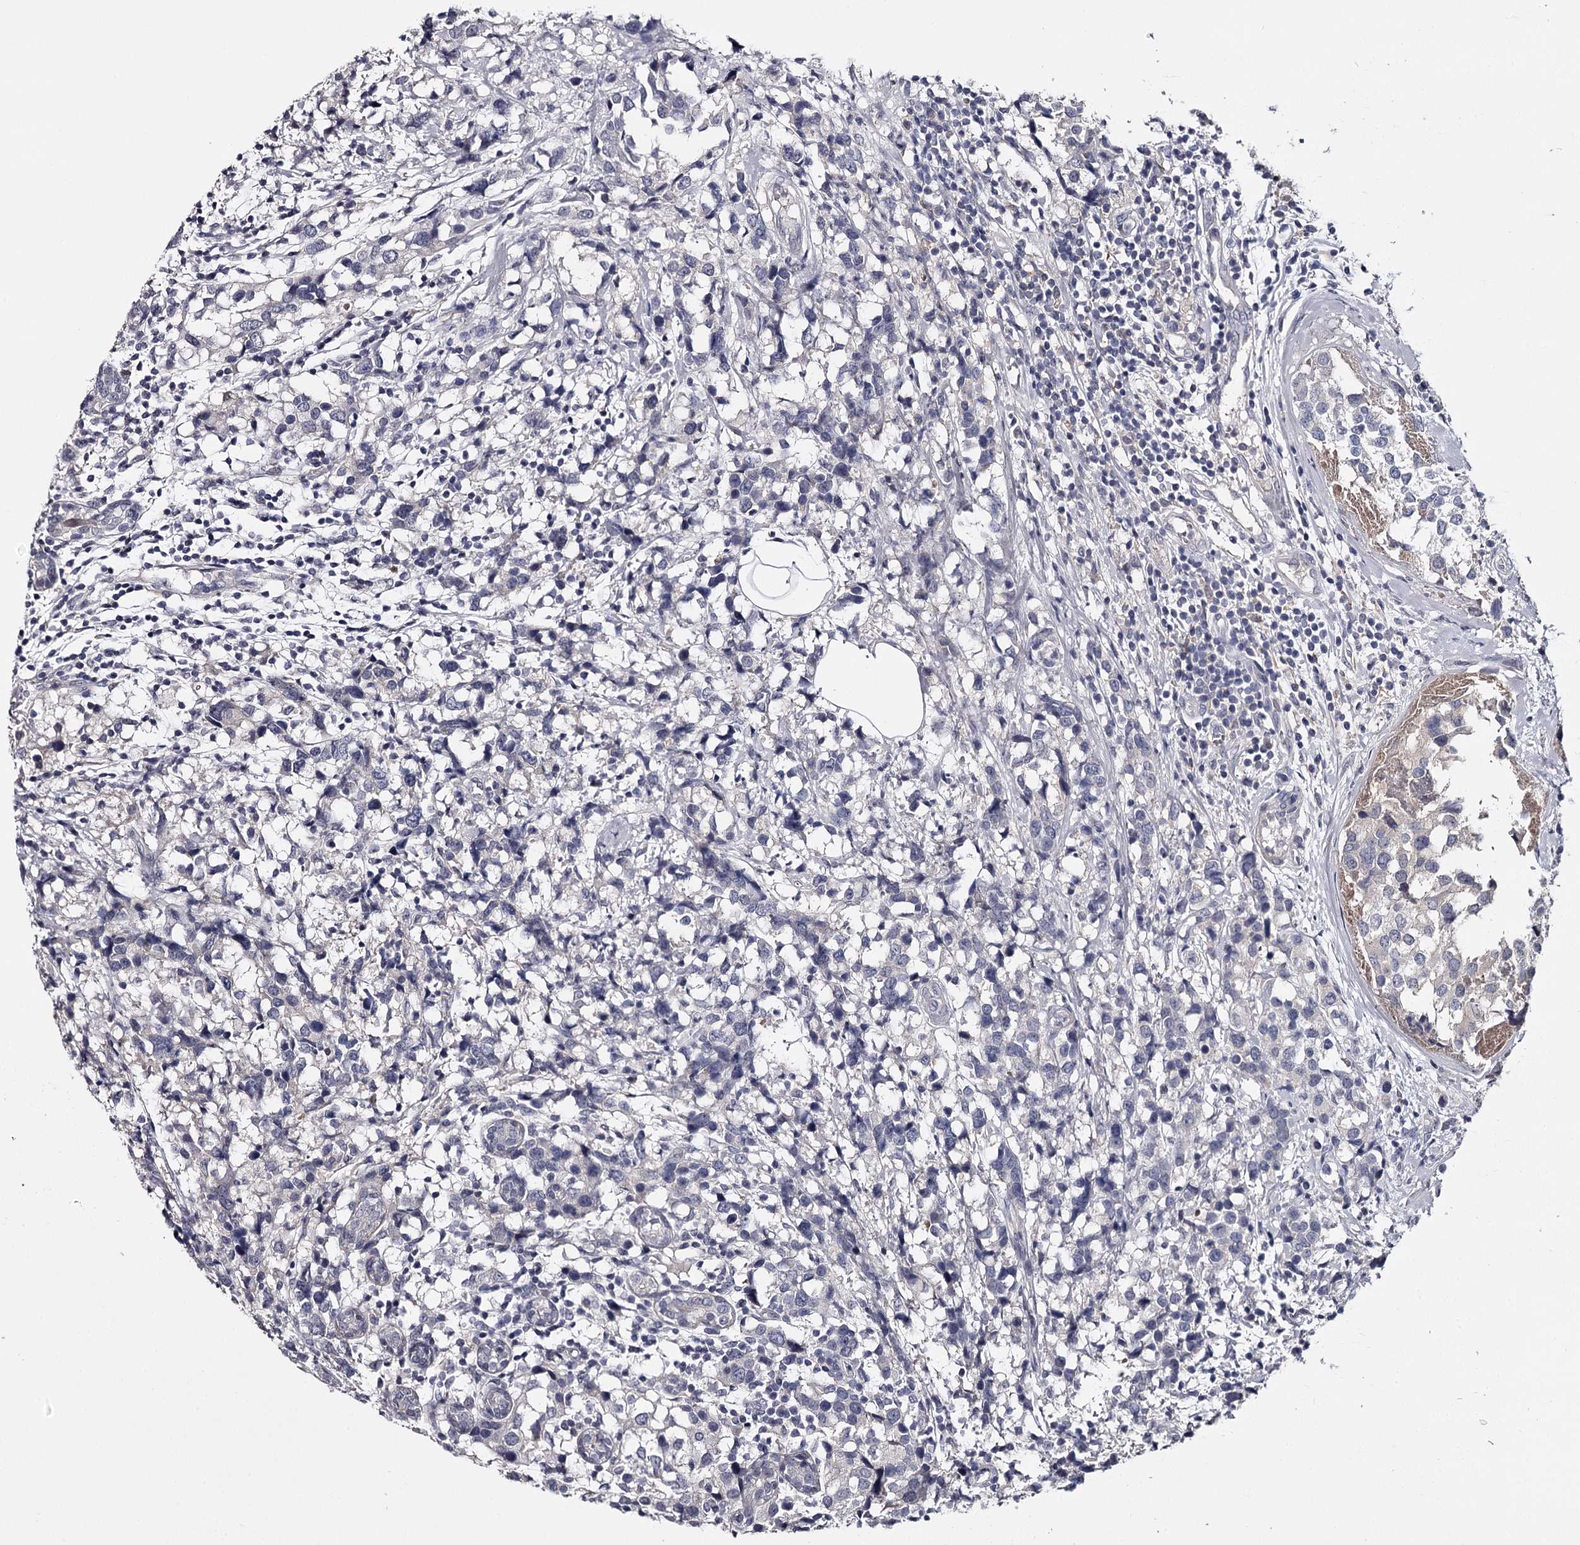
{"staining": {"intensity": "negative", "quantity": "none", "location": "none"}, "tissue": "breast cancer", "cell_type": "Tumor cells", "image_type": "cancer", "snomed": [{"axis": "morphology", "description": "Lobular carcinoma"}, {"axis": "topography", "description": "Breast"}], "caption": "Immunohistochemistry micrograph of human breast cancer stained for a protein (brown), which demonstrates no positivity in tumor cells.", "gene": "FDXACB1", "patient": {"sex": "female", "age": 59}}